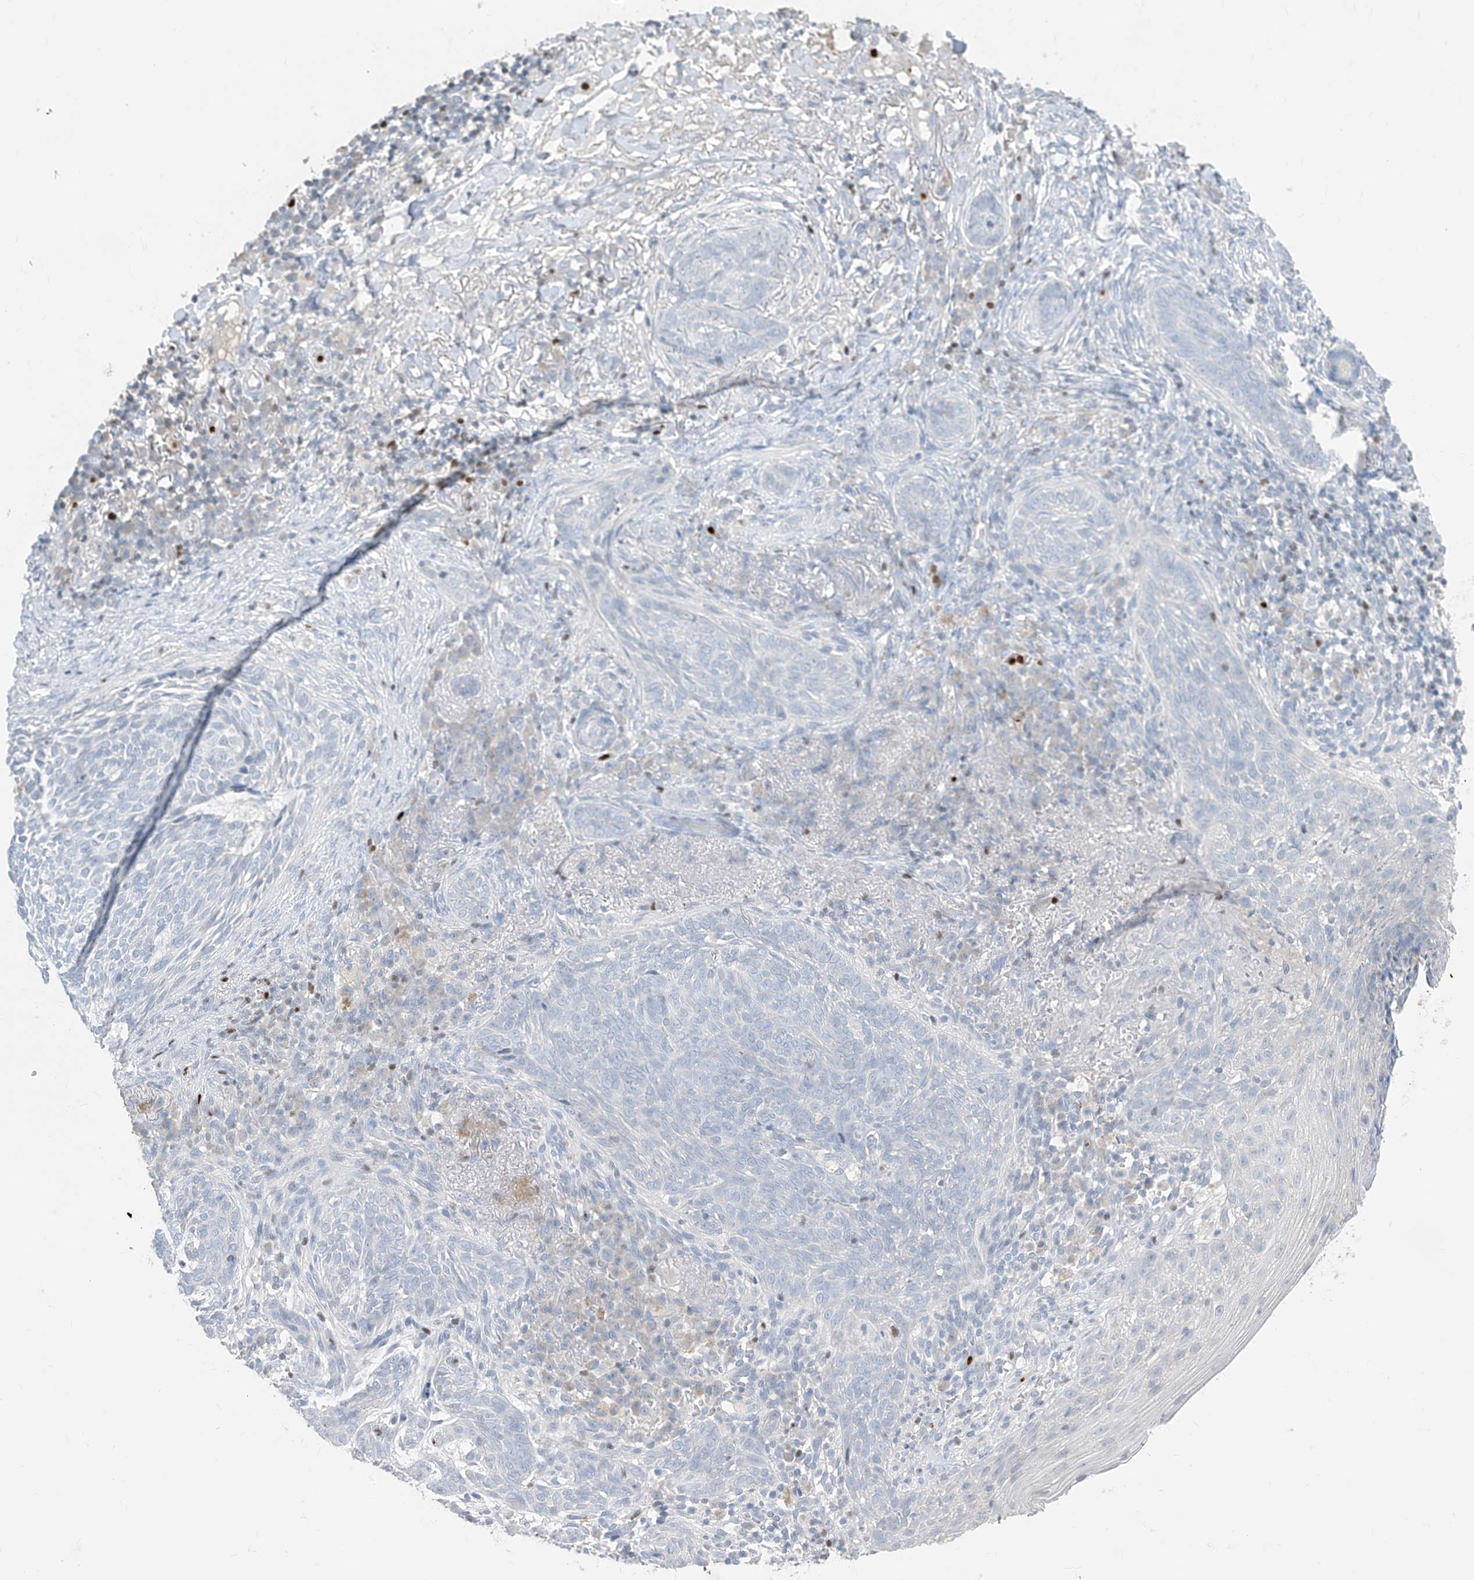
{"staining": {"intensity": "negative", "quantity": "none", "location": "none"}, "tissue": "skin cancer", "cell_type": "Tumor cells", "image_type": "cancer", "snomed": [{"axis": "morphology", "description": "Basal cell carcinoma"}, {"axis": "topography", "description": "Skin"}], "caption": "IHC histopathology image of human skin cancer (basal cell carcinoma) stained for a protein (brown), which reveals no positivity in tumor cells.", "gene": "TBX21", "patient": {"sex": "male", "age": 85}}